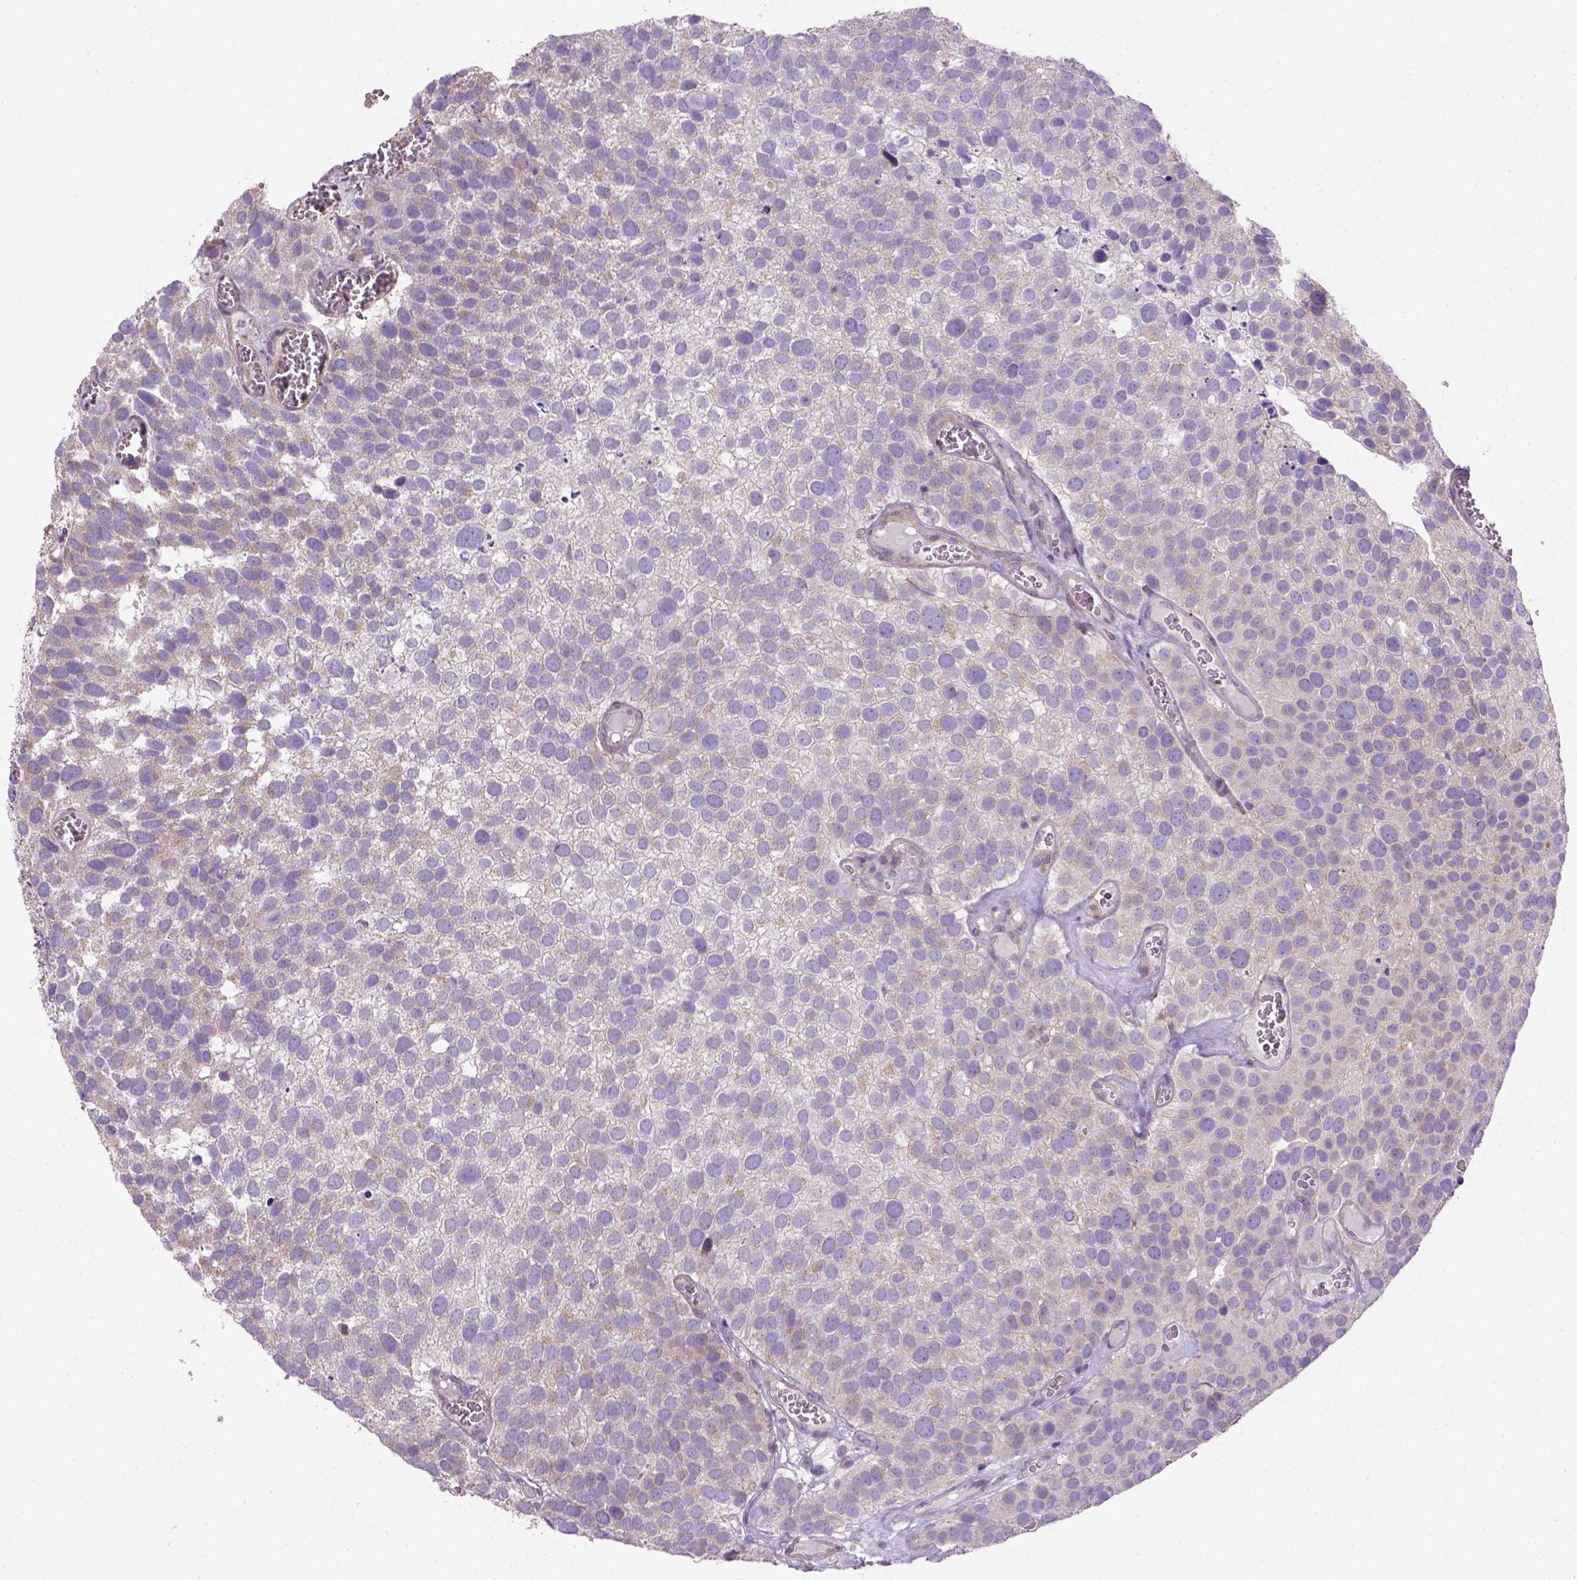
{"staining": {"intensity": "weak", "quantity": "<25%", "location": "cytoplasmic/membranous"}, "tissue": "urothelial cancer", "cell_type": "Tumor cells", "image_type": "cancer", "snomed": [{"axis": "morphology", "description": "Urothelial carcinoma, Low grade"}, {"axis": "topography", "description": "Urinary bladder"}], "caption": "High magnification brightfield microscopy of urothelial cancer stained with DAB (brown) and counterstained with hematoxylin (blue): tumor cells show no significant positivity.", "gene": "HTRA1", "patient": {"sex": "female", "age": 69}}